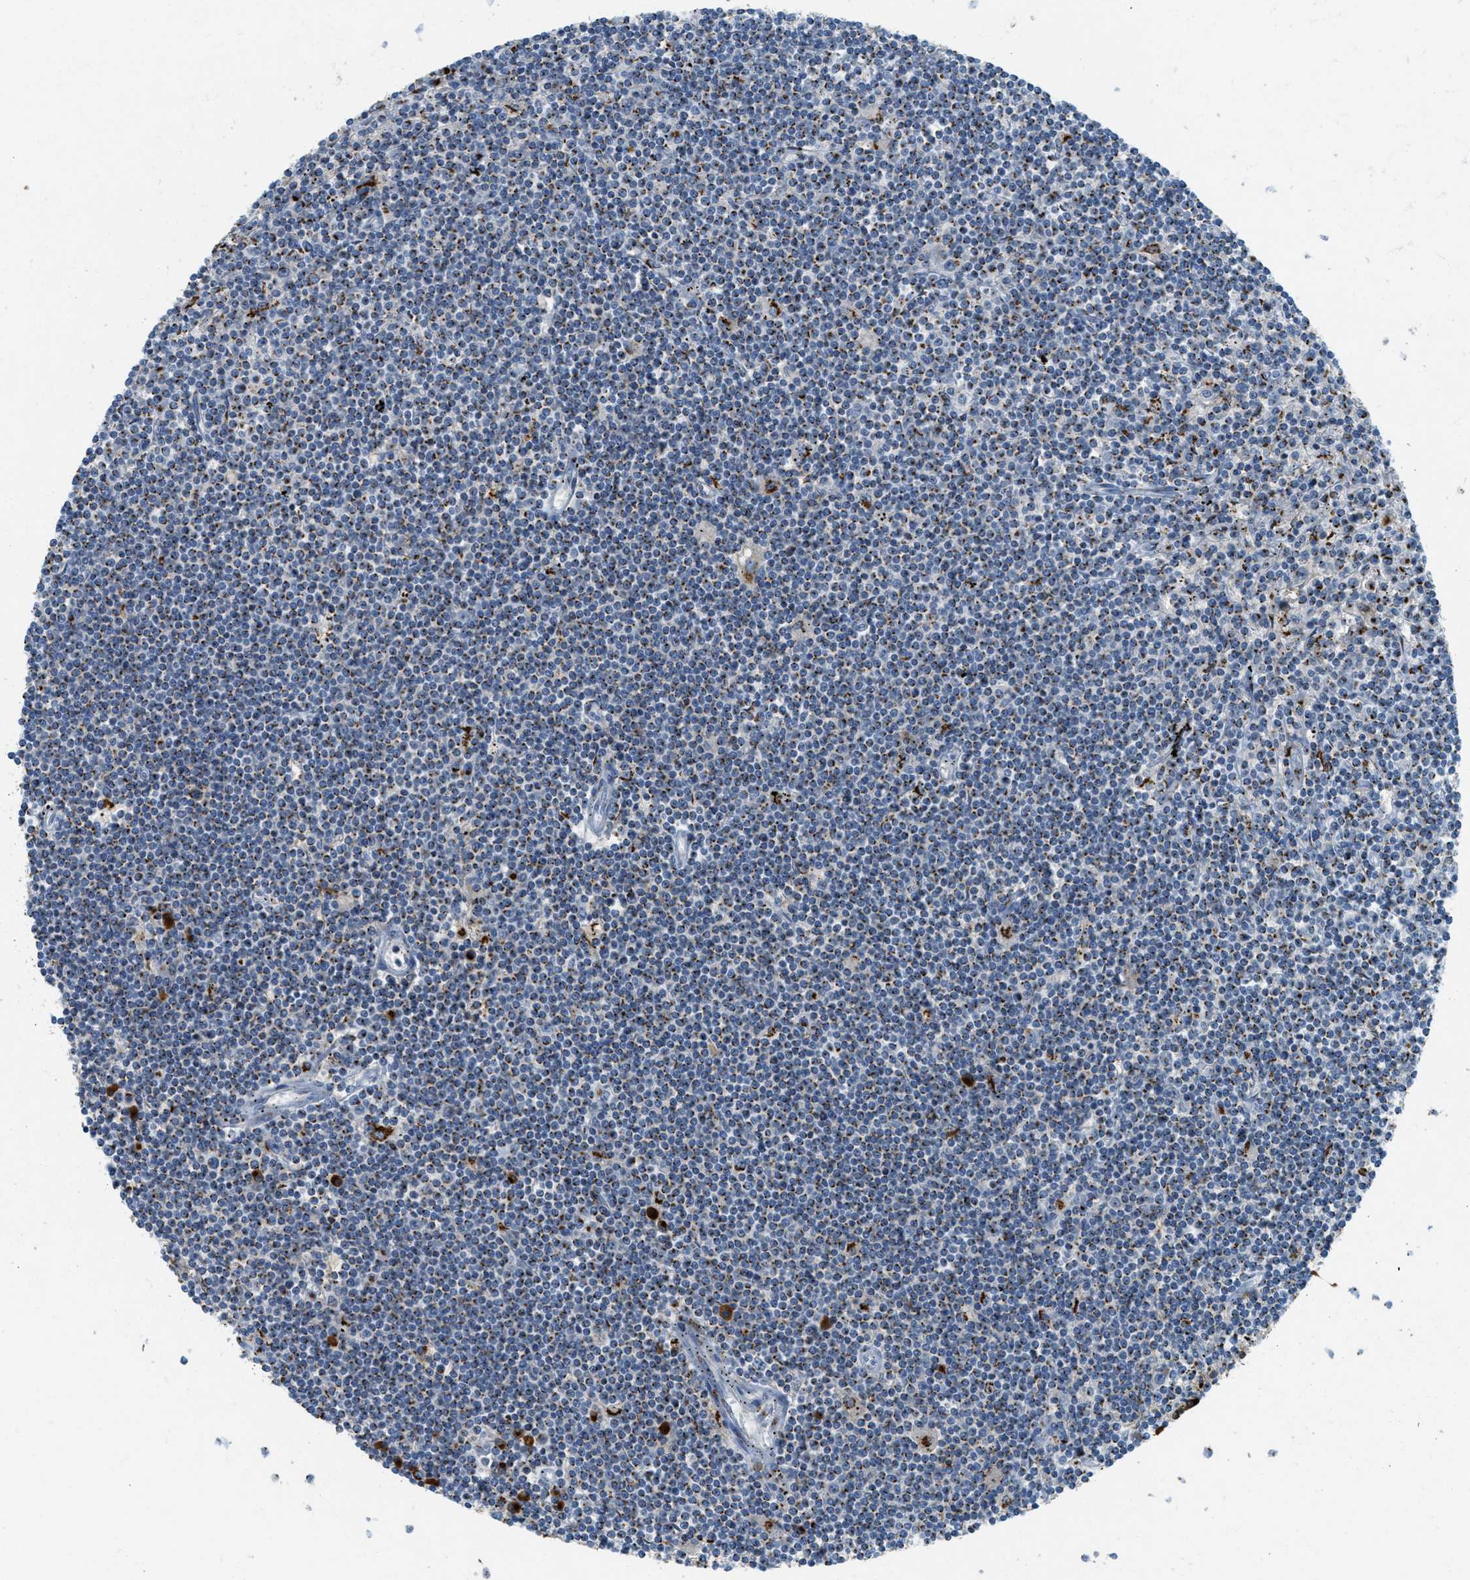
{"staining": {"intensity": "strong", "quantity": "25%-75%", "location": "cytoplasmic/membranous"}, "tissue": "lymphoma", "cell_type": "Tumor cells", "image_type": "cancer", "snomed": [{"axis": "morphology", "description": "Malignant lymphoma, non-Hodgkin's type, Low grade"}, {"axis": "topography", "description": "Spleen"}], "caption": "Human low-grade malignant lymphoma, non-Hodgkin's type stained with a protein marker demonstrates strong staining in tumor cells.", "gene": "ENTPD4", "patient": {"sex": "male", "age": 76}}